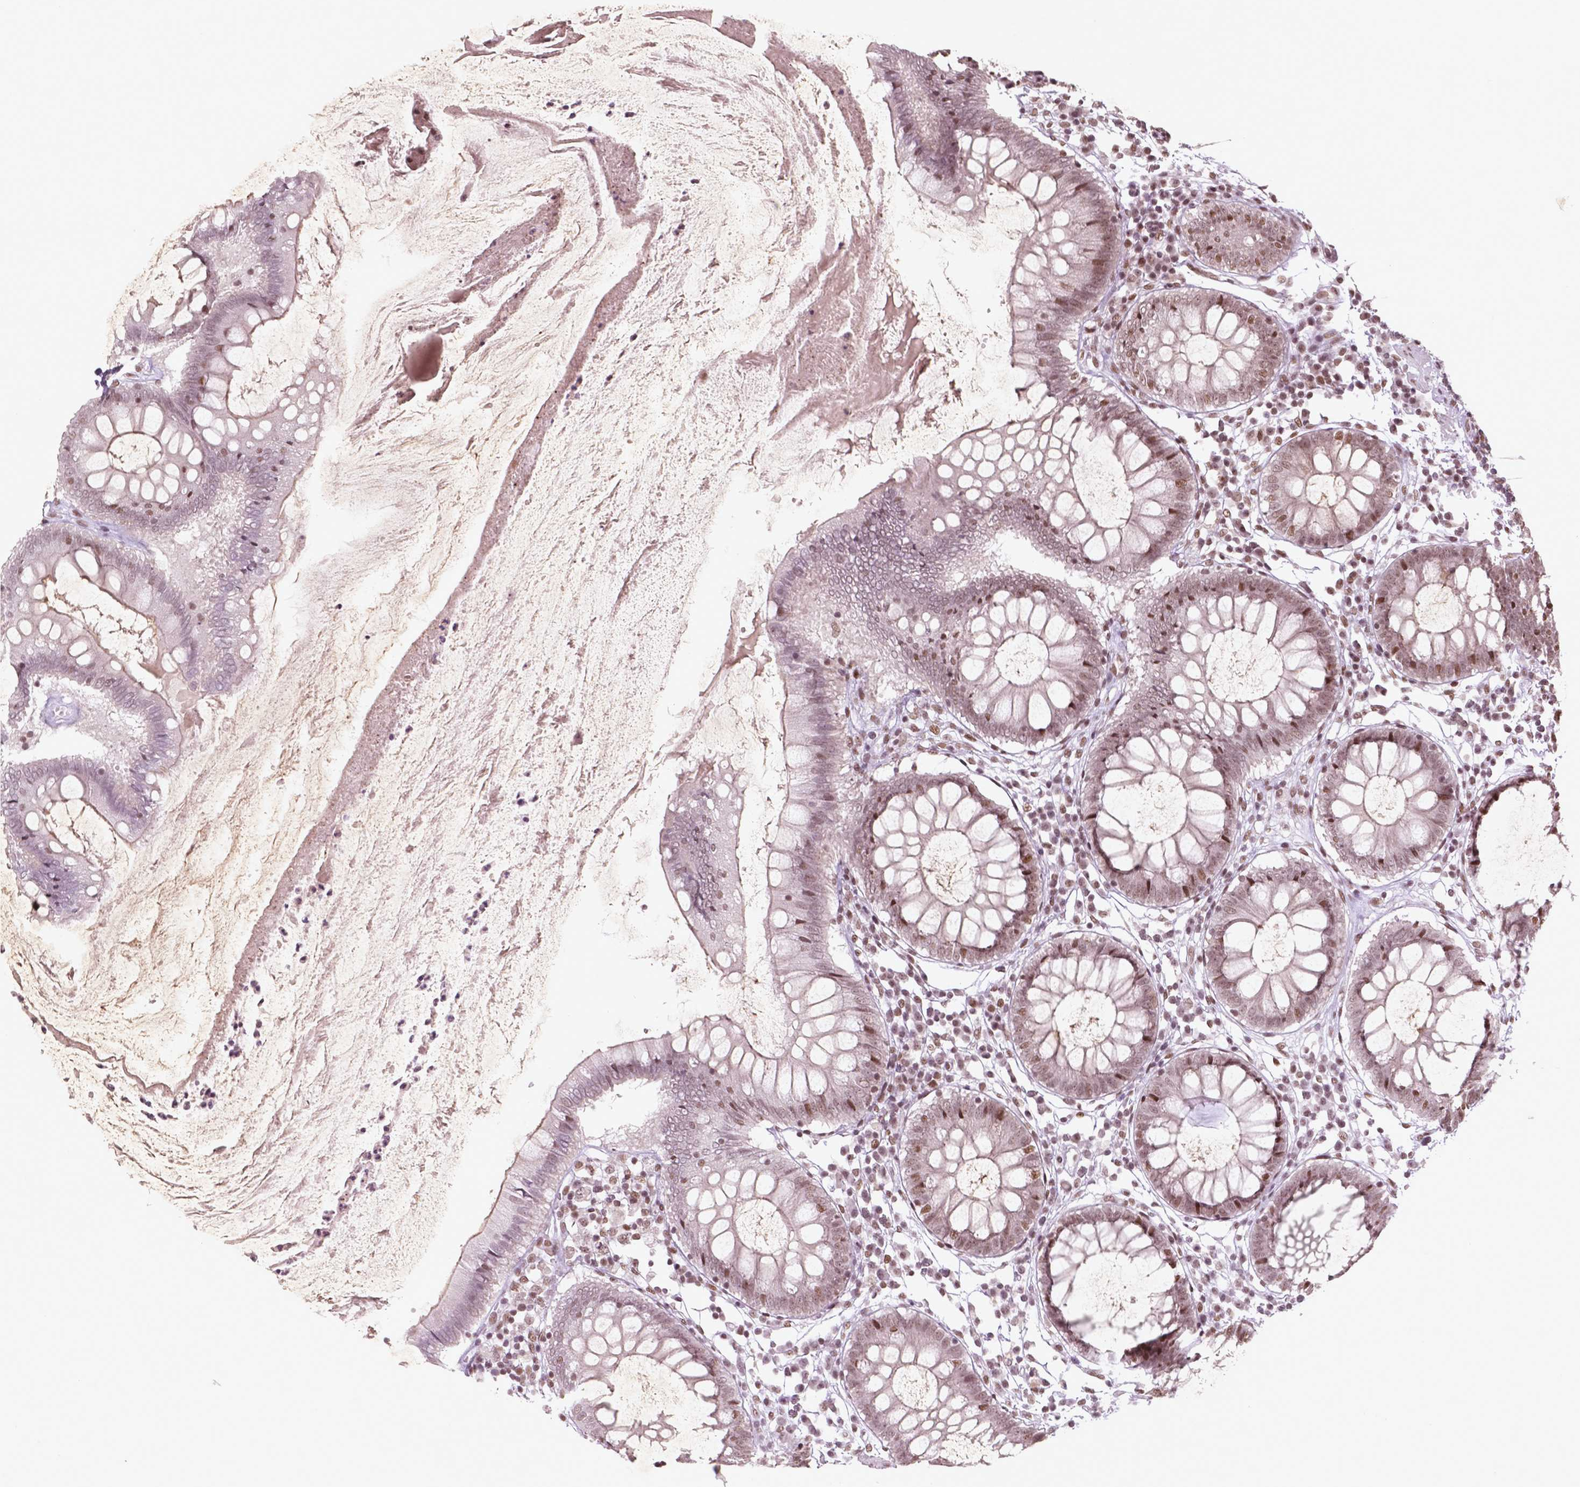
{"staining": {"intensity": "moderate", "quantity": ">75%", "location": "nuclear"}, "tissue": "colon", "cell_type": "Endothelial cells", "image_type": "normal", "snomed": [{"axis": "morphology", "description": "Normal tissue, NOS"}, {"axis": "morphology", "description": "Adenocarcinoma, NOS"}, {"axis": "topography", "description": "Colon"}], "caption": "Normal colon was stained to show a protein in brown. There is medium levels of moderate nuclear positivity in about >75% of endothelial cells.", "gene": "HMG20B", "patient": {"sex": "male", "age": 83}}